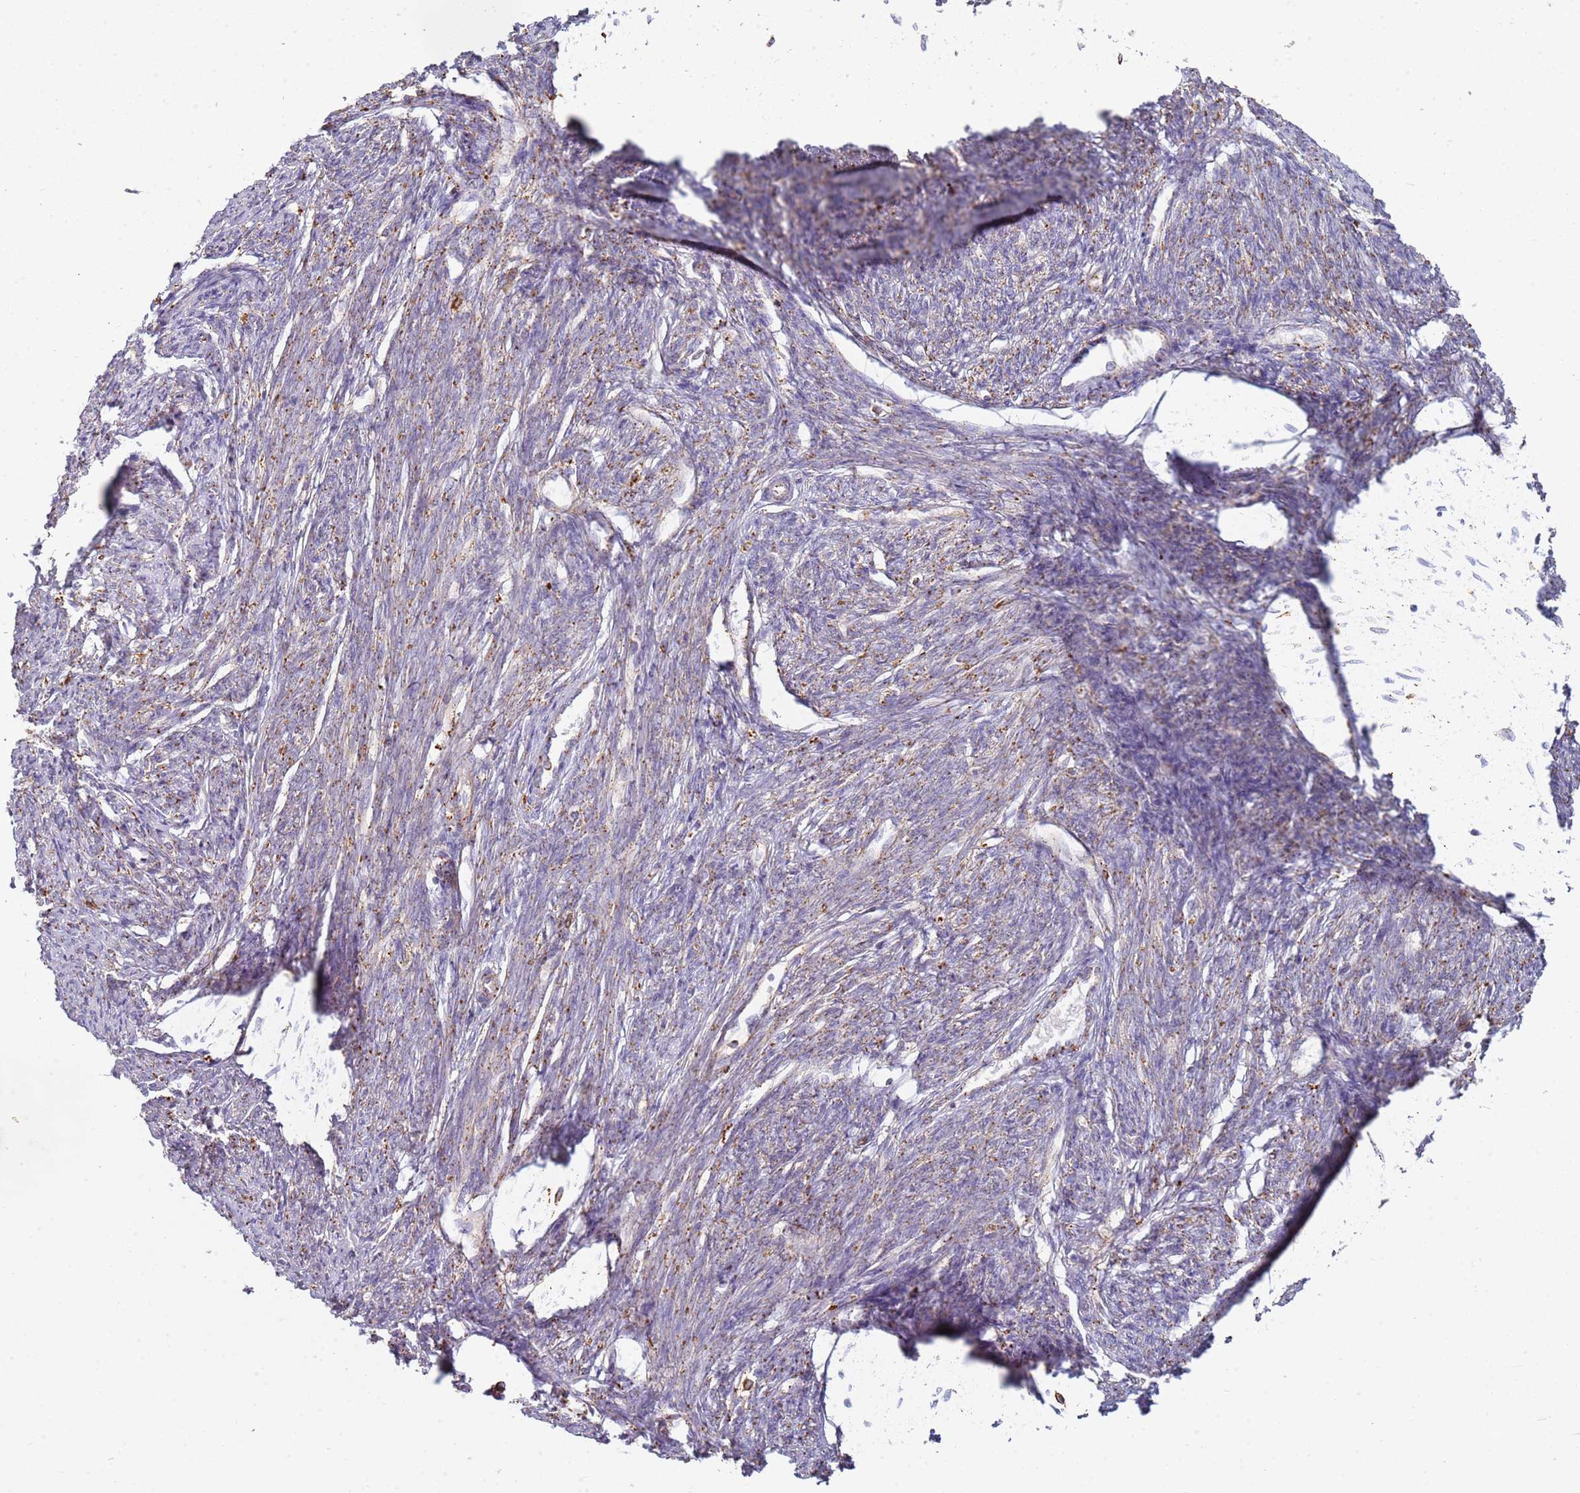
{"staining": {"intensity": "moderate", "quantity": "<25%", "location": "cytoplasmic/membranous"}, "tissue": "smooth muscle", "cell_type": "Smooth muscle cells", "image_type": "normal", "snomed": [{"axis": "morphology", "description": "Normal tissue, NOS"}, {"axis": "topography", "description": "Smooth muscle"}, {"axis": "topography", "description": "Uterus"}], "caption": "Smooth muscle cells reveal low levels of moderate cytoplasmic/membranous positivity in approximately <25% of cells in unremarkable smooth muscle. The staining was performed using DAB (3,3'-diaminobenzidine) to visualize the protein expression in brown, while the nuclei were stained in blue with hematoxylin (Magnification: 20x).", "gene": "TMEM229B", "patient": {"sex": "female", "age": 59}}